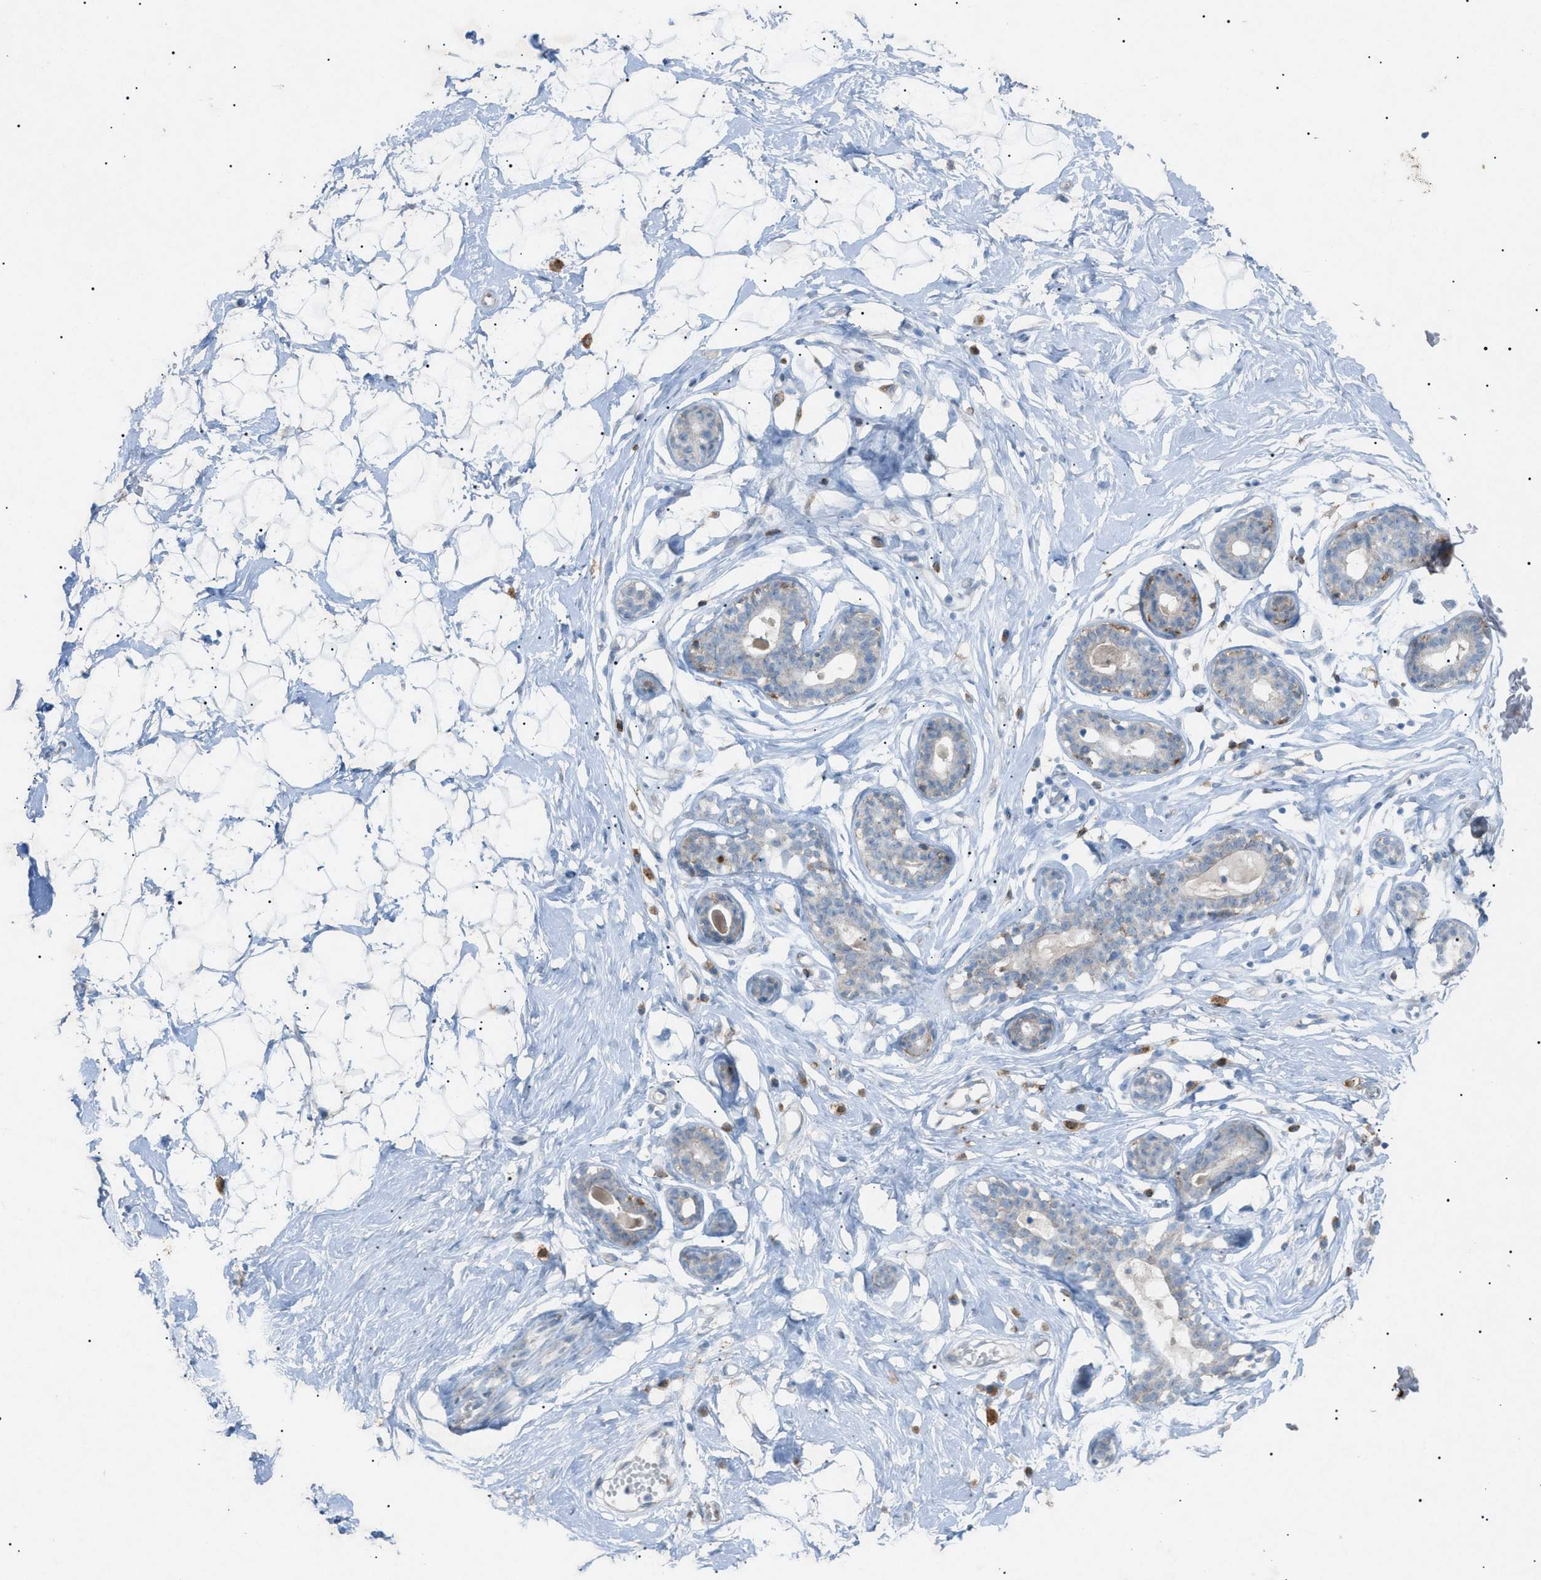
{"staining": {"intensity": "negative", "quantity": "none", "location": "none"}, "tissue": "breast", "cell_type": "Adipocytes", "image_type": "normal", "snomed": [{"axis": "morphology", "description": "Normal tissue, NOS"}, {"axis": "topography", "description": "Breast"}], "caption": "Human breast stained for a protein using IHC reveals no expression in adipocytes.", "gene": "BTK", "patient": {"sex": "female", "age": 23}}